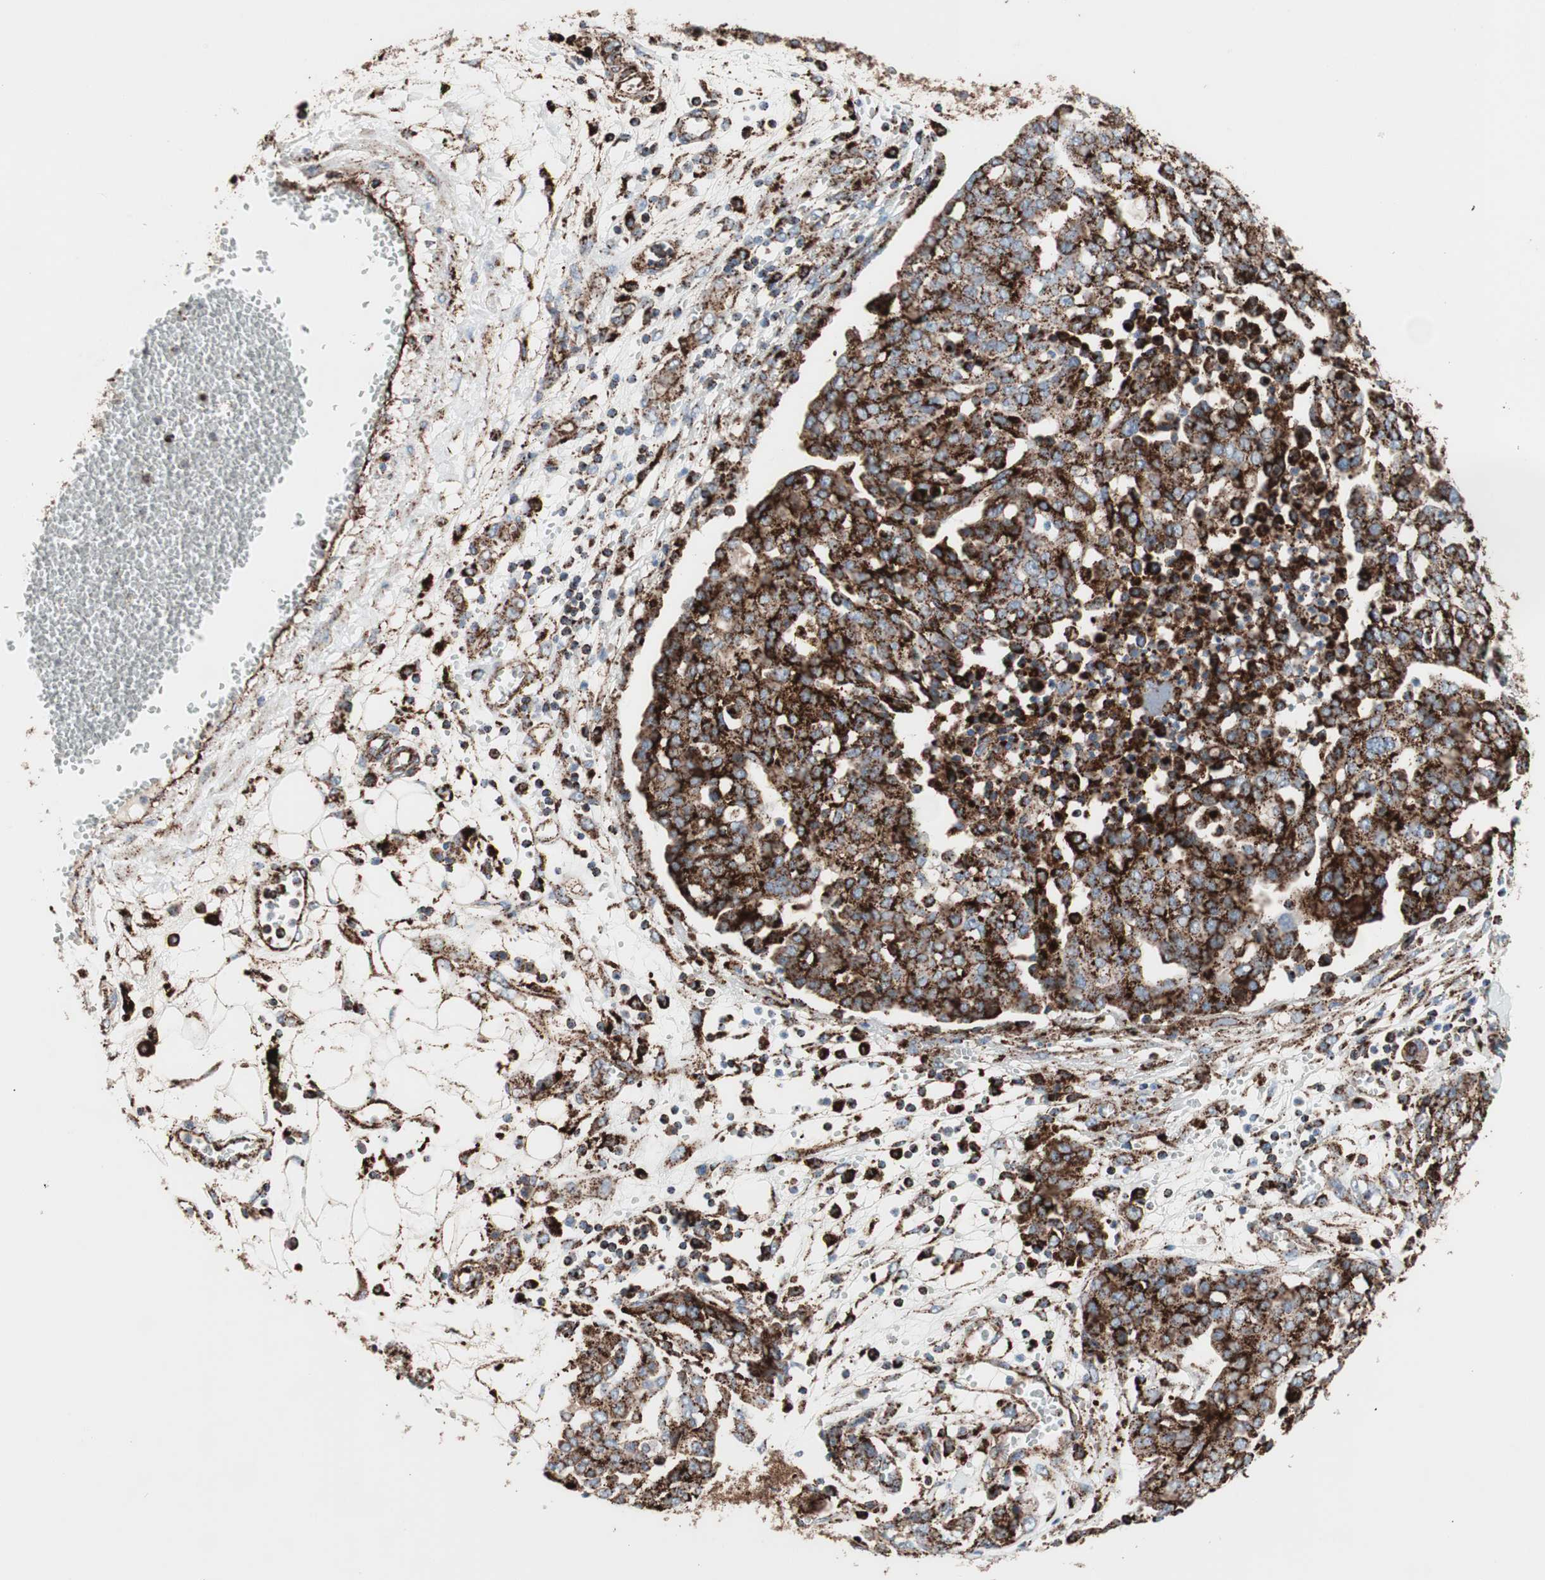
{"staining": {"intensity": "strong", "quantity": ">75%", "location": "cytoplasmic/membranous"}, "tissue": "ovarian cancer", "cell_type": "Tumor cells", "image_type": "cancer", "snomed": [{"axis": "morphology", "description": "Cystadenocarcinoma, serous, NOS"}, {"axis": "topography", "description": "Soft tissue"}, {"axis": "topography", "description": "Ovary"}], "caption": "Immunohistochemical staining of serous cystadenocarcinoma (ovarian) shows high levels of strong cytoplasmic/membranous protein expression in approximately >75% of tumor cells. The staining is performed using DAB (3,3'-diaminobenzidine) brown chromogen to label protein expression. The nuclei are counter-stained blue using hematoxylin.", "gene": "LAMP1", "patient": {"sex": "female", "age": 57}}